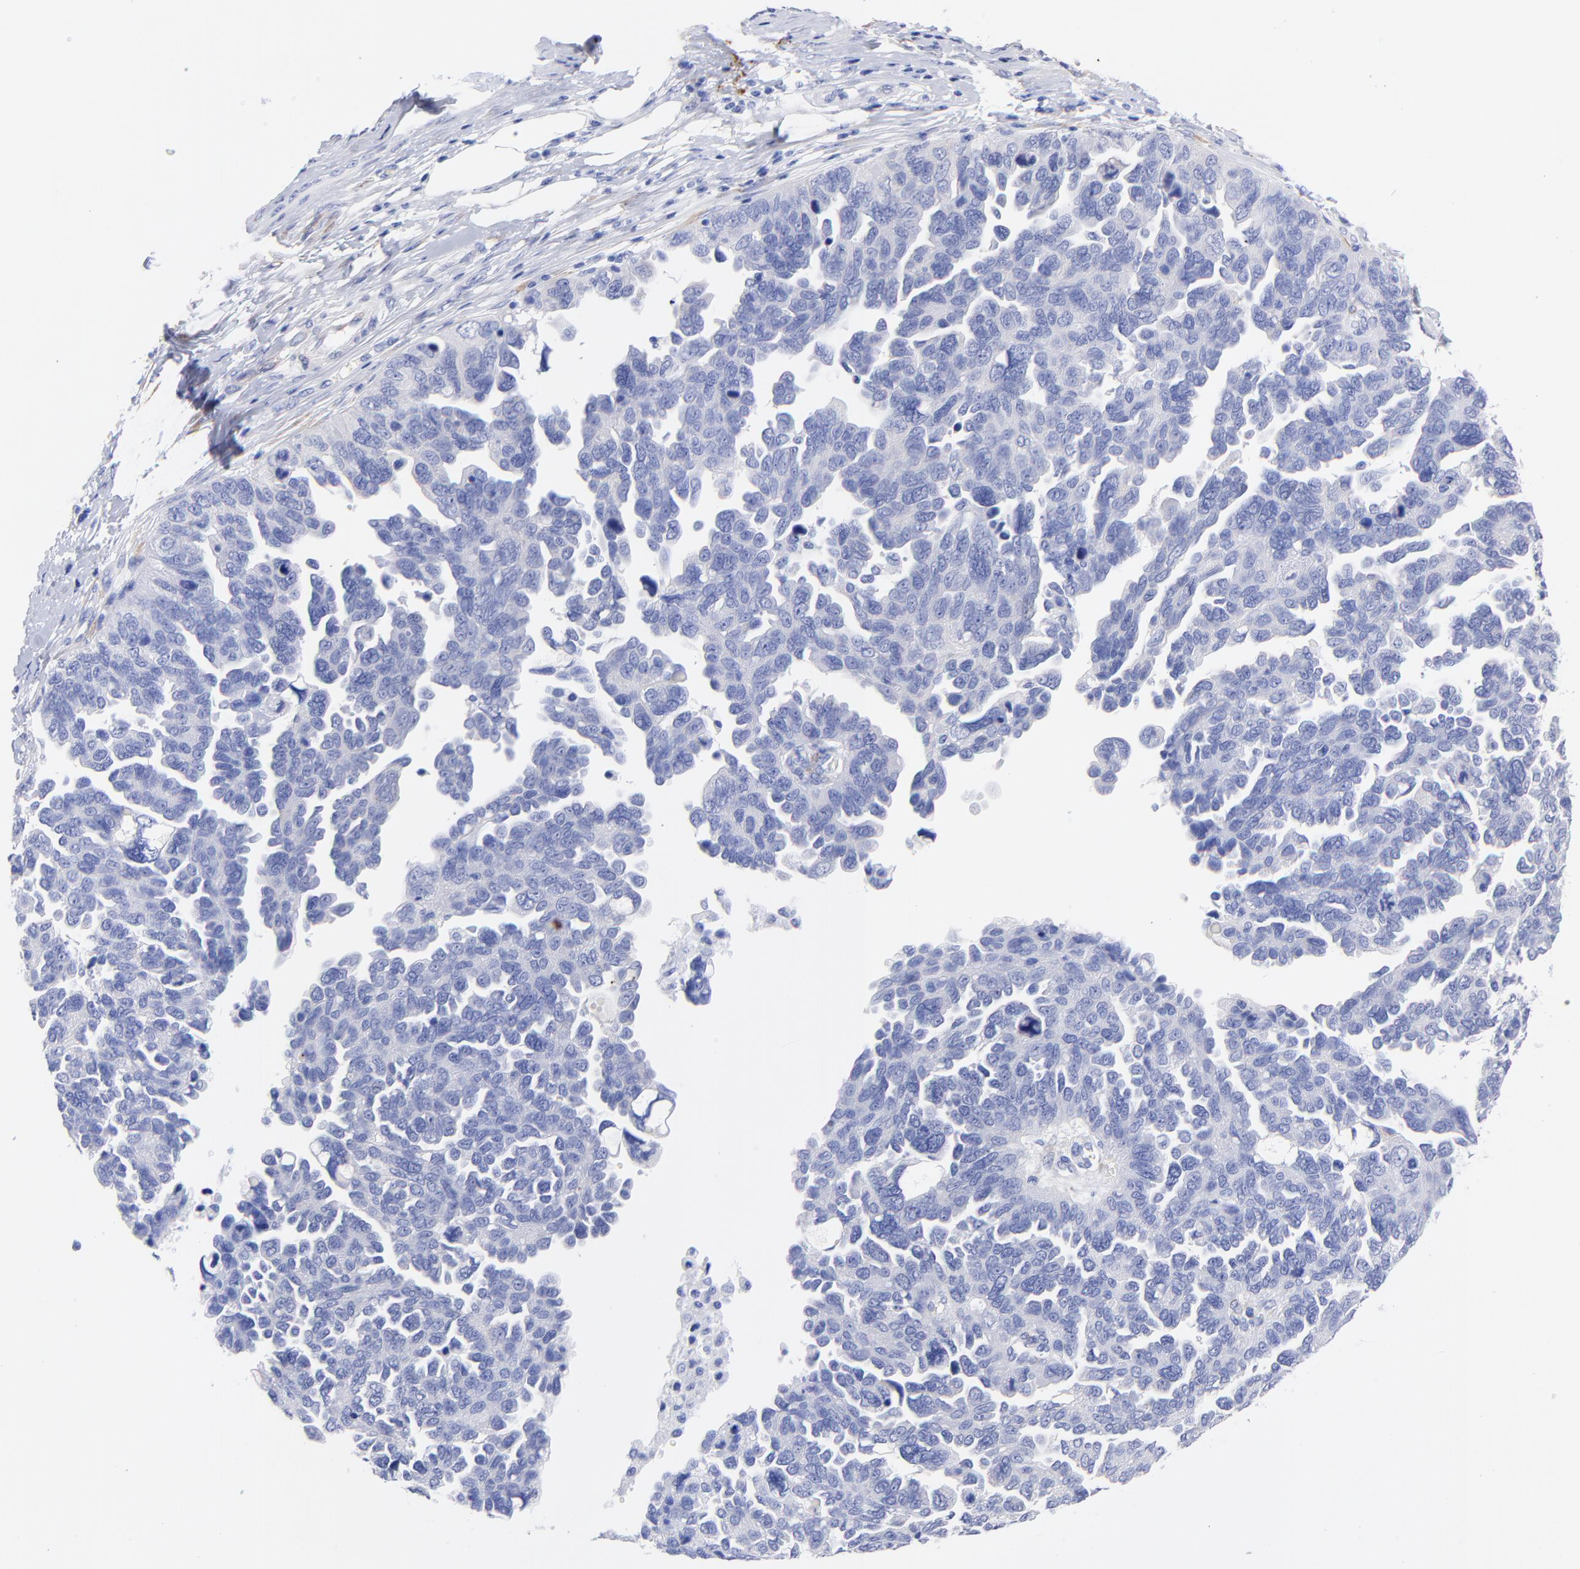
{"staining": {"intensity": "negative", "quantity": "none", "location": "none"}, "tissue": "ovarian cancer", "cell_type": "Tumor cells", "image_type": "cancer", "snomed": [{"axis": "morphology", "description": "Cystadenocarcinoma, serous, NOS"}, {"axis": "topography", "description": "Ovary"}], "caption": "The histopathology image exhibits no significant staining in tumor cells of ovarian serous cystadenocarcinoma. (DAB (3,3'-diaminobenzidine) IHC visualized using brightfield microscopy, high magnification).", "gene": "C1QTNF6", "patient": {"sex": "female", "age": 64}}